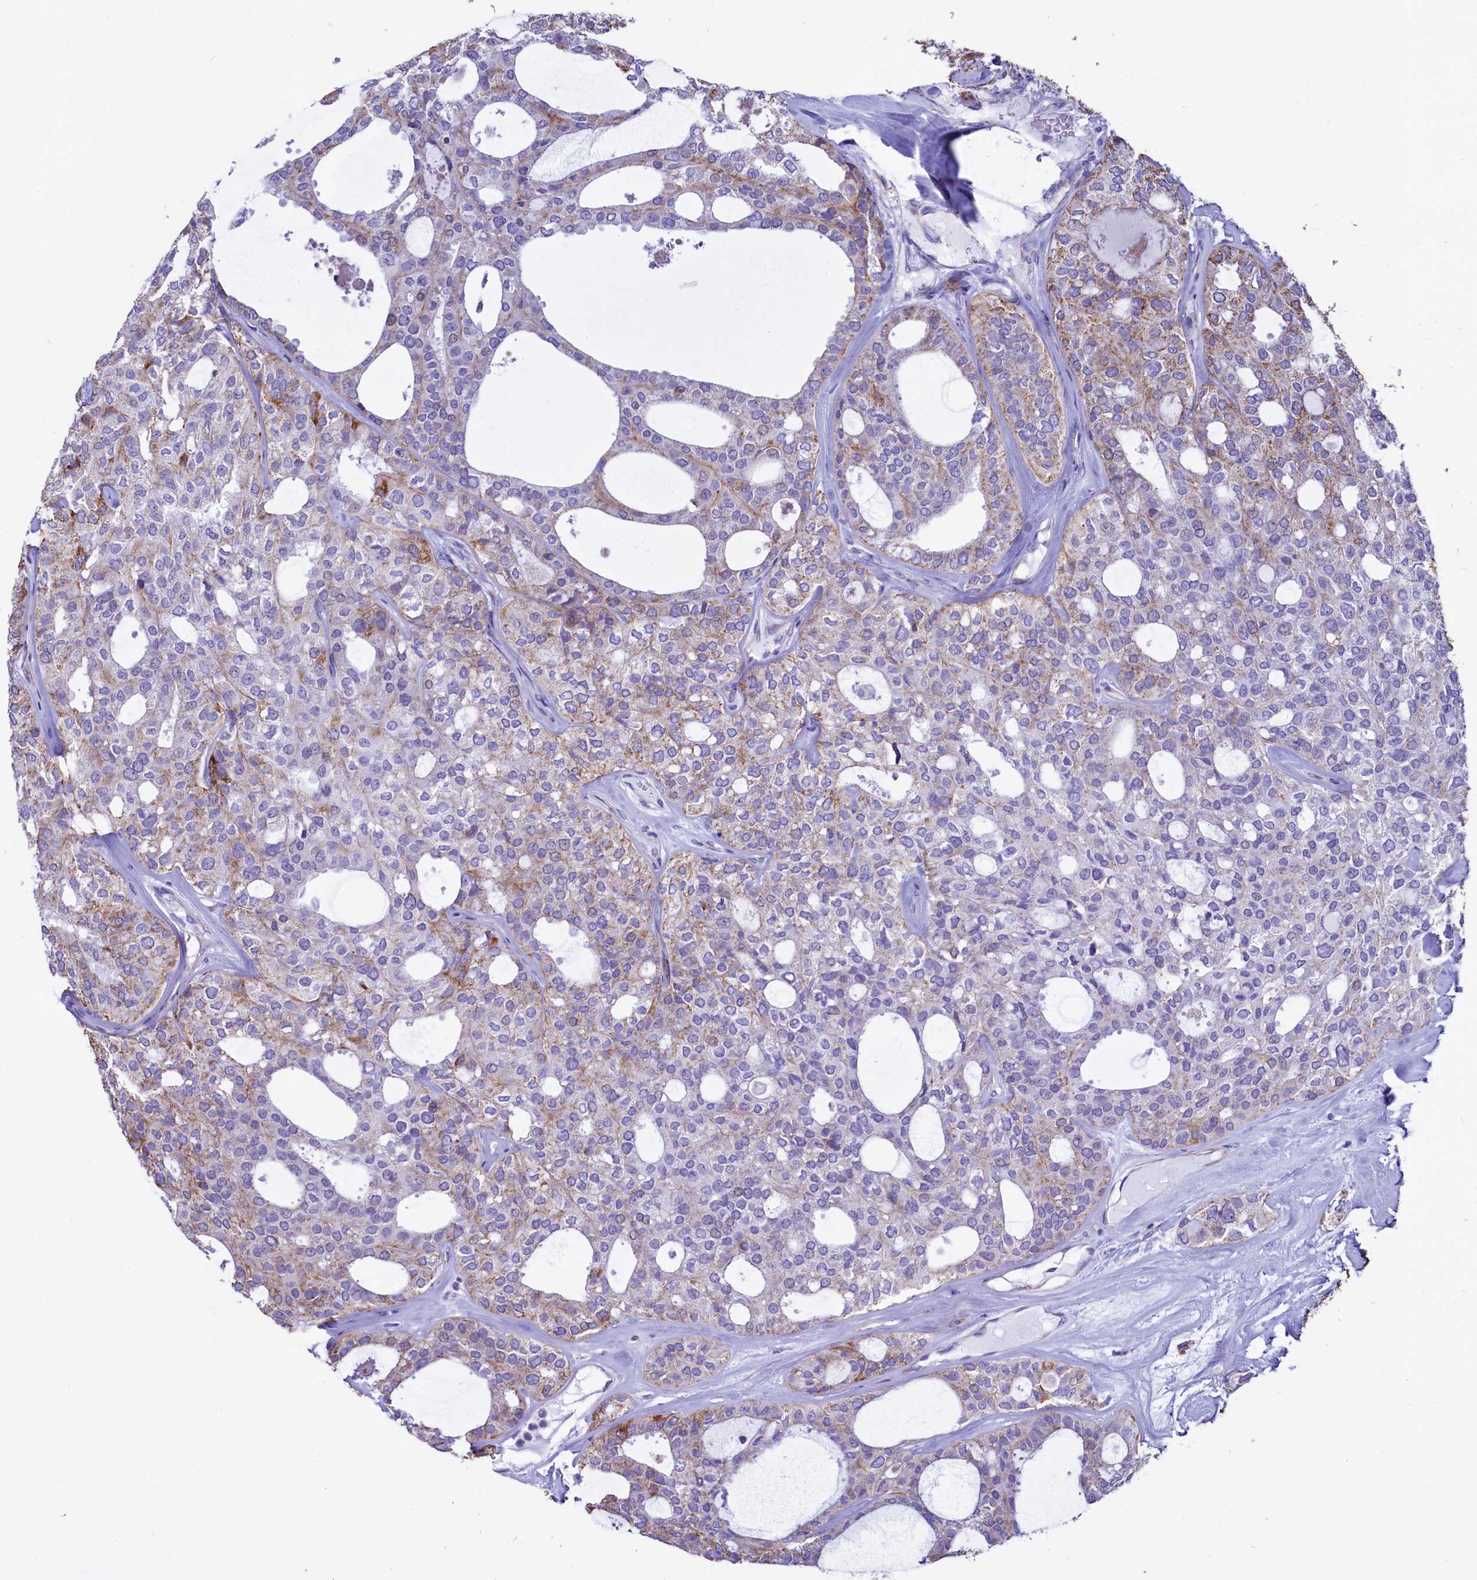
{"staining": {"intensity": "moderate", "quantity": "<25%", "location": "cytoplasmic/membranous"}, "tissue": "thyroid cancer", "cell_type": "Tumor cells", "image_type": "cancer", "snomed": [{"axis": "morphology", "description": "Follicular adenoma carcinoma, NOS"}, {"axis": "topography", "description": "Thyroid gland"}], "caption": "DAB (3,3'-diaminobenzidine) immunohistochemical staining of human thyroid cancer shows moderate cytoplasmic/membranous protein expression in about <25% of tumor cells. Nuclei are stained in blue.", "gene": "VWCE", "patient": {"sex": "male", "age": 75}}